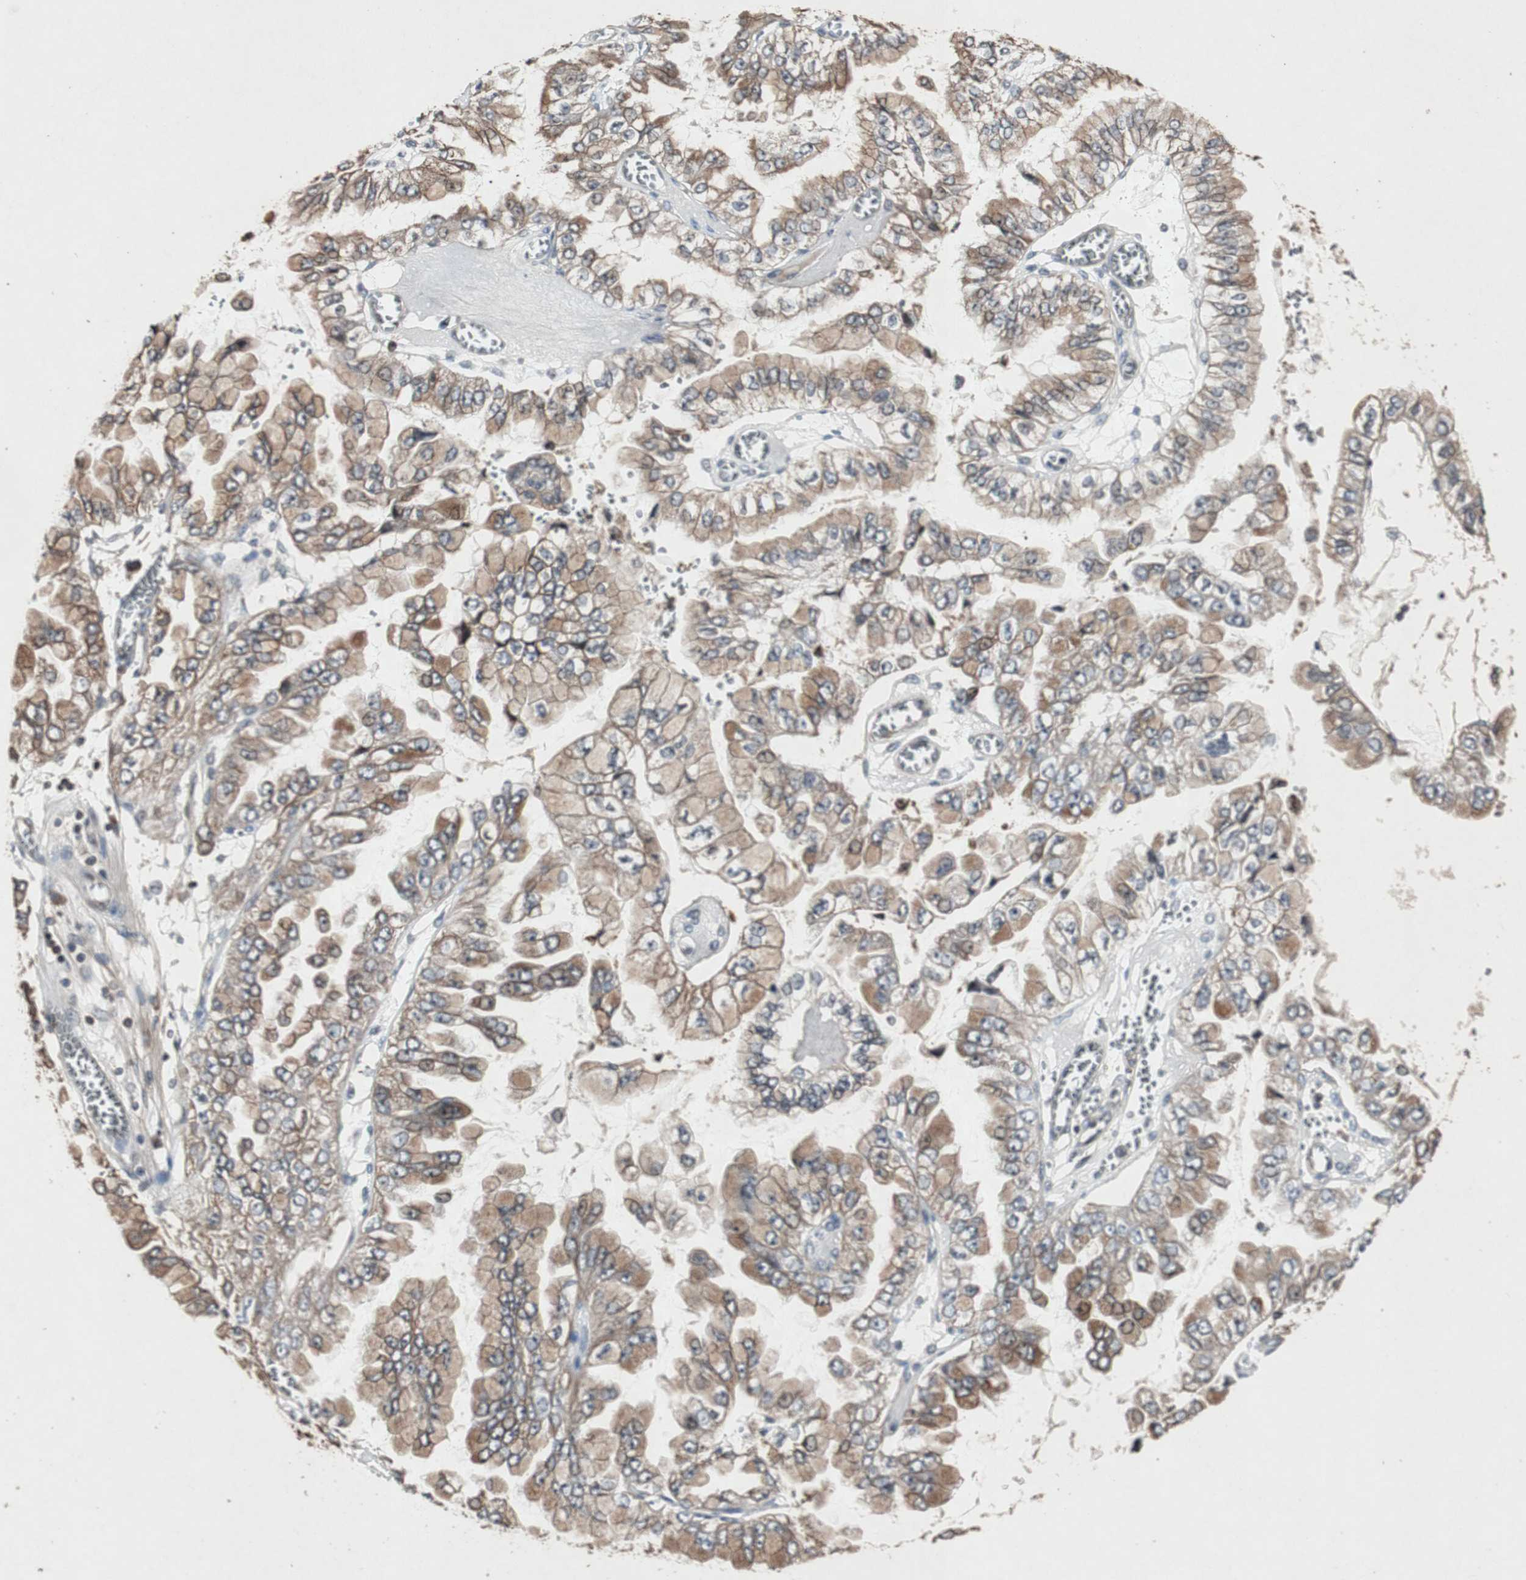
{"staining": {"intensity": "moderate", "quantity": ">75%", "location": "cytoplasmic/membranous"}, "tissue": "liver cancer", "cell_type": "Tumor cells", "image_type": "cancer", "snomed": [{"axis": "morphology", "description": "Cholangiocarcinoma"}, {"axis": "topography", "description": "Liver"}], "caption": "IHC (DAB (3,3'-diaminobenzidine)) staining of human cholangiocarcinoma (liver) exhibits moderate cytoplasmic/membranous protein staining in about >75% of tumor cells.", "gene": "SLIT2", "patient": {"sex": "female", "age": 79}}